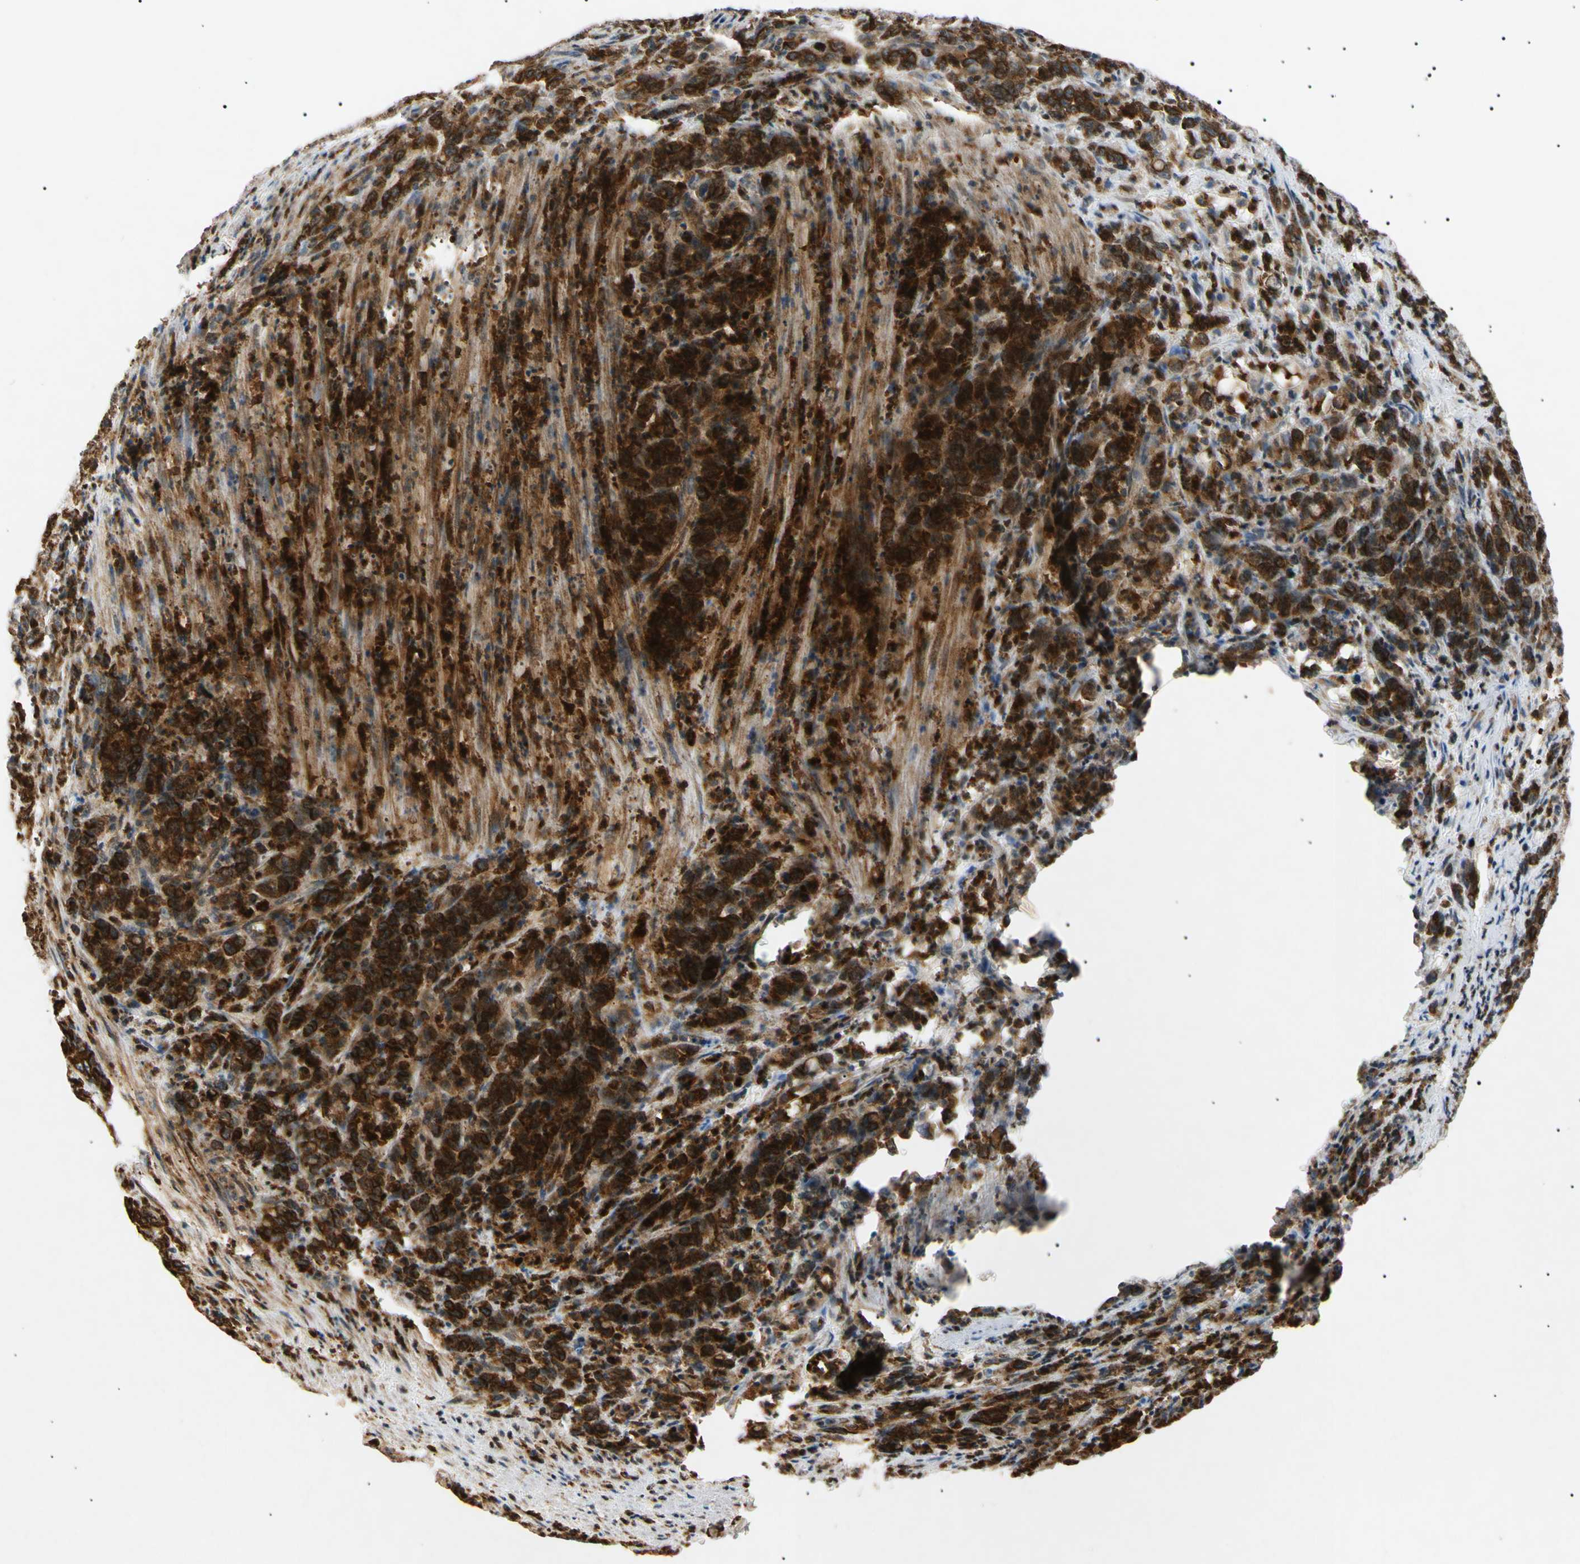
{"staining": {"intensity": "strong", "quantity": ">75%", "location": "cytoplasmic/membranous,nuclear"}, "tissue": "stomach cancer", "cell_type": "Tumor cells", "image_type": "cancer", "snomed": [{"axis": "morphology", "description": "Adenocarcinoma, NOS"}, {"axis": "topography", "description": "Stomach, lower"}], "caption": "This image shows immunohistochemistry (IHC) staining of human stomach cancer (adenocarcinoma), with high strong cytoplasmic/membranous and nuclear expression in about >75% of tumor cells.", "gene": "TUBB4A", "patient": {"sex": "female", "age": 71}}